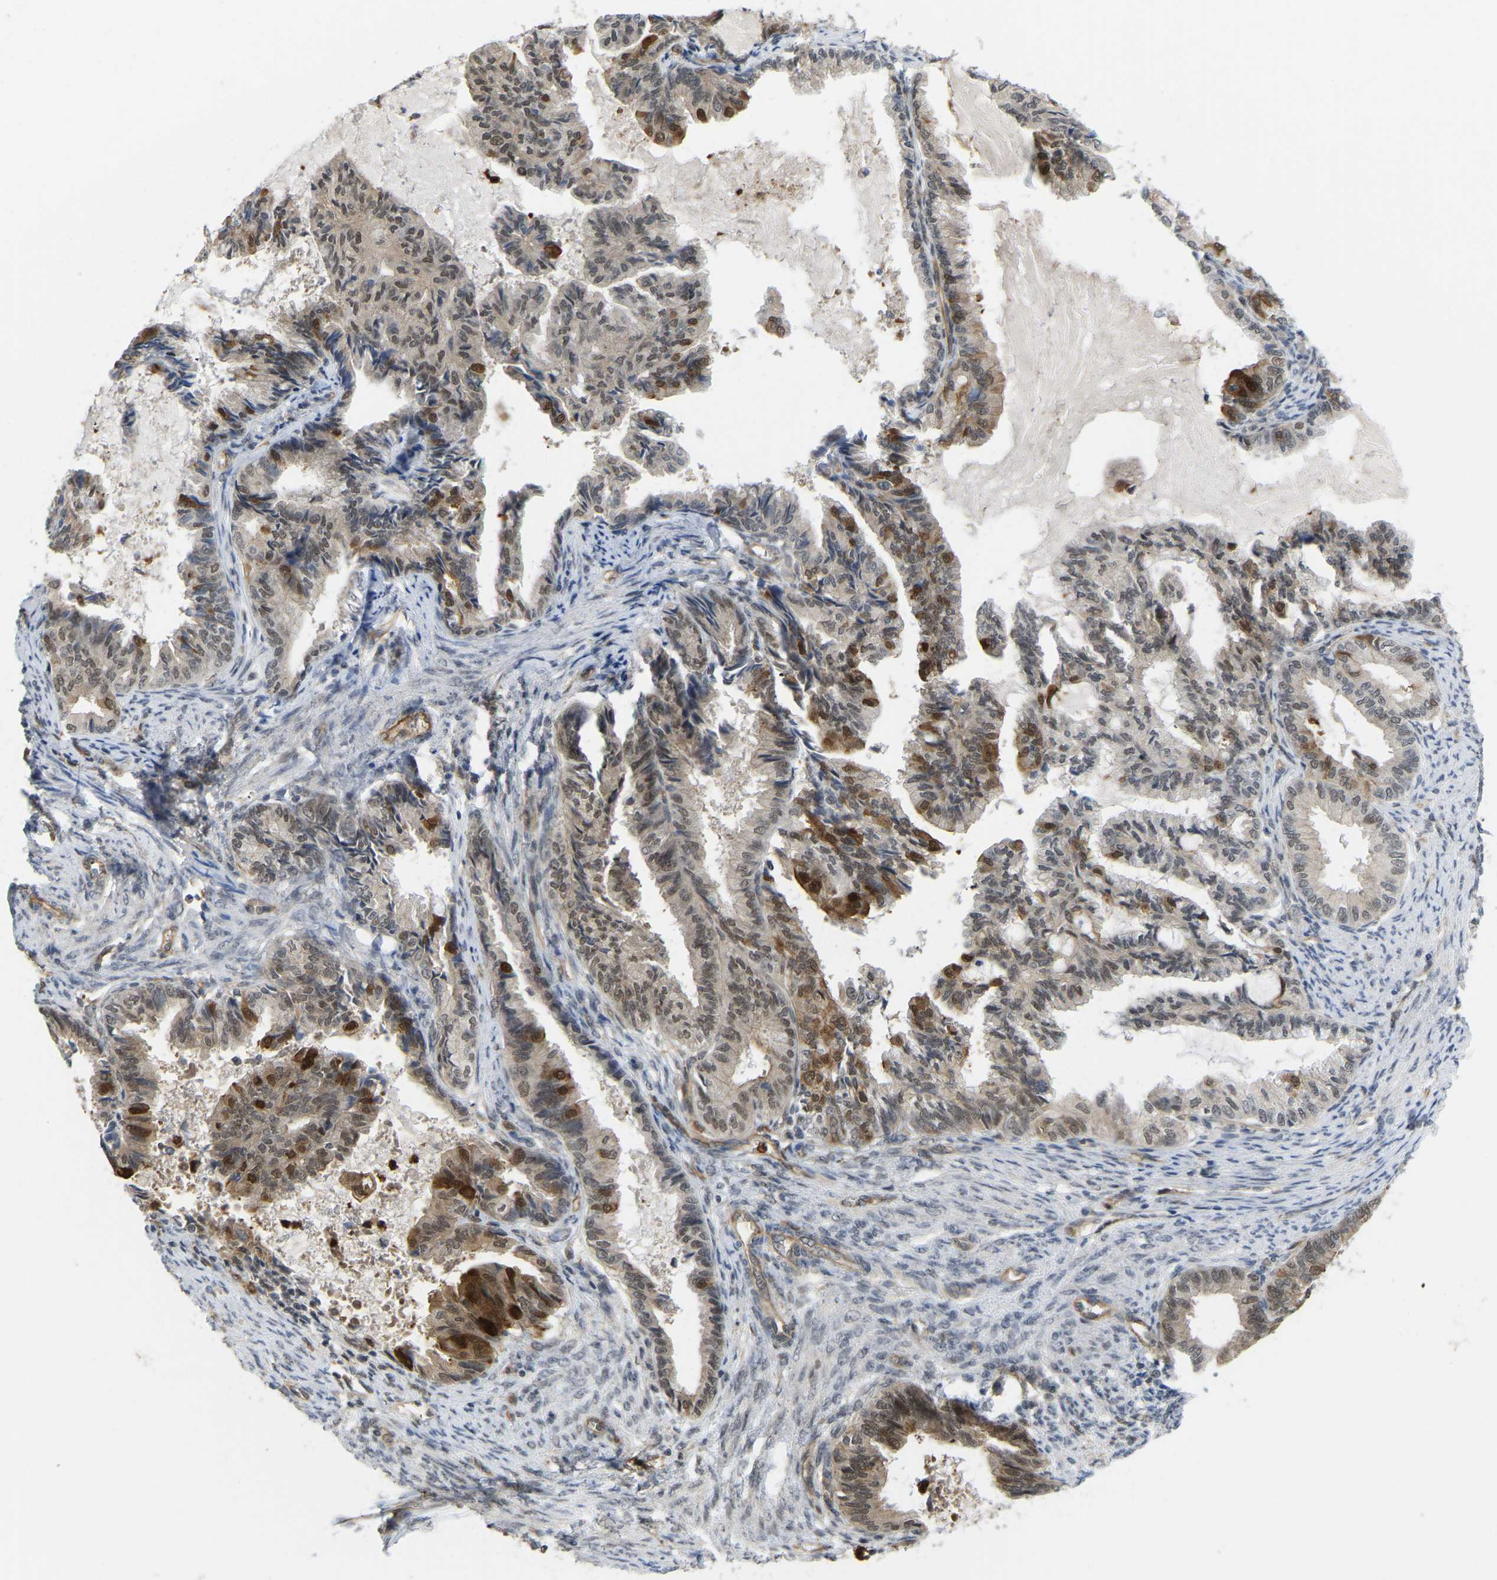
{"staining": {"intensity": "moderate", "quantity": ">75%", "location": "cytoplasmic/membranous,nuclear"}, "tissue": "endometrial cancer", "cell_type": "Tumor cells", "image_type": "cancer", "snomed": [{"axis": "morphology", "description": "Adenocarcinoma, NOS"}, {"axis": "topography", "description": "Endometrium"}], "caption": "Adenocarcinoma (endometrial) was stained to show a protein in brown. There is medium levels of moderate cytoplasmic/membranous and nuclear expression in approximately >75% of tumor cells.", "gene": "SERPINB5", "patient": {"sex": "female", "age": 86}}